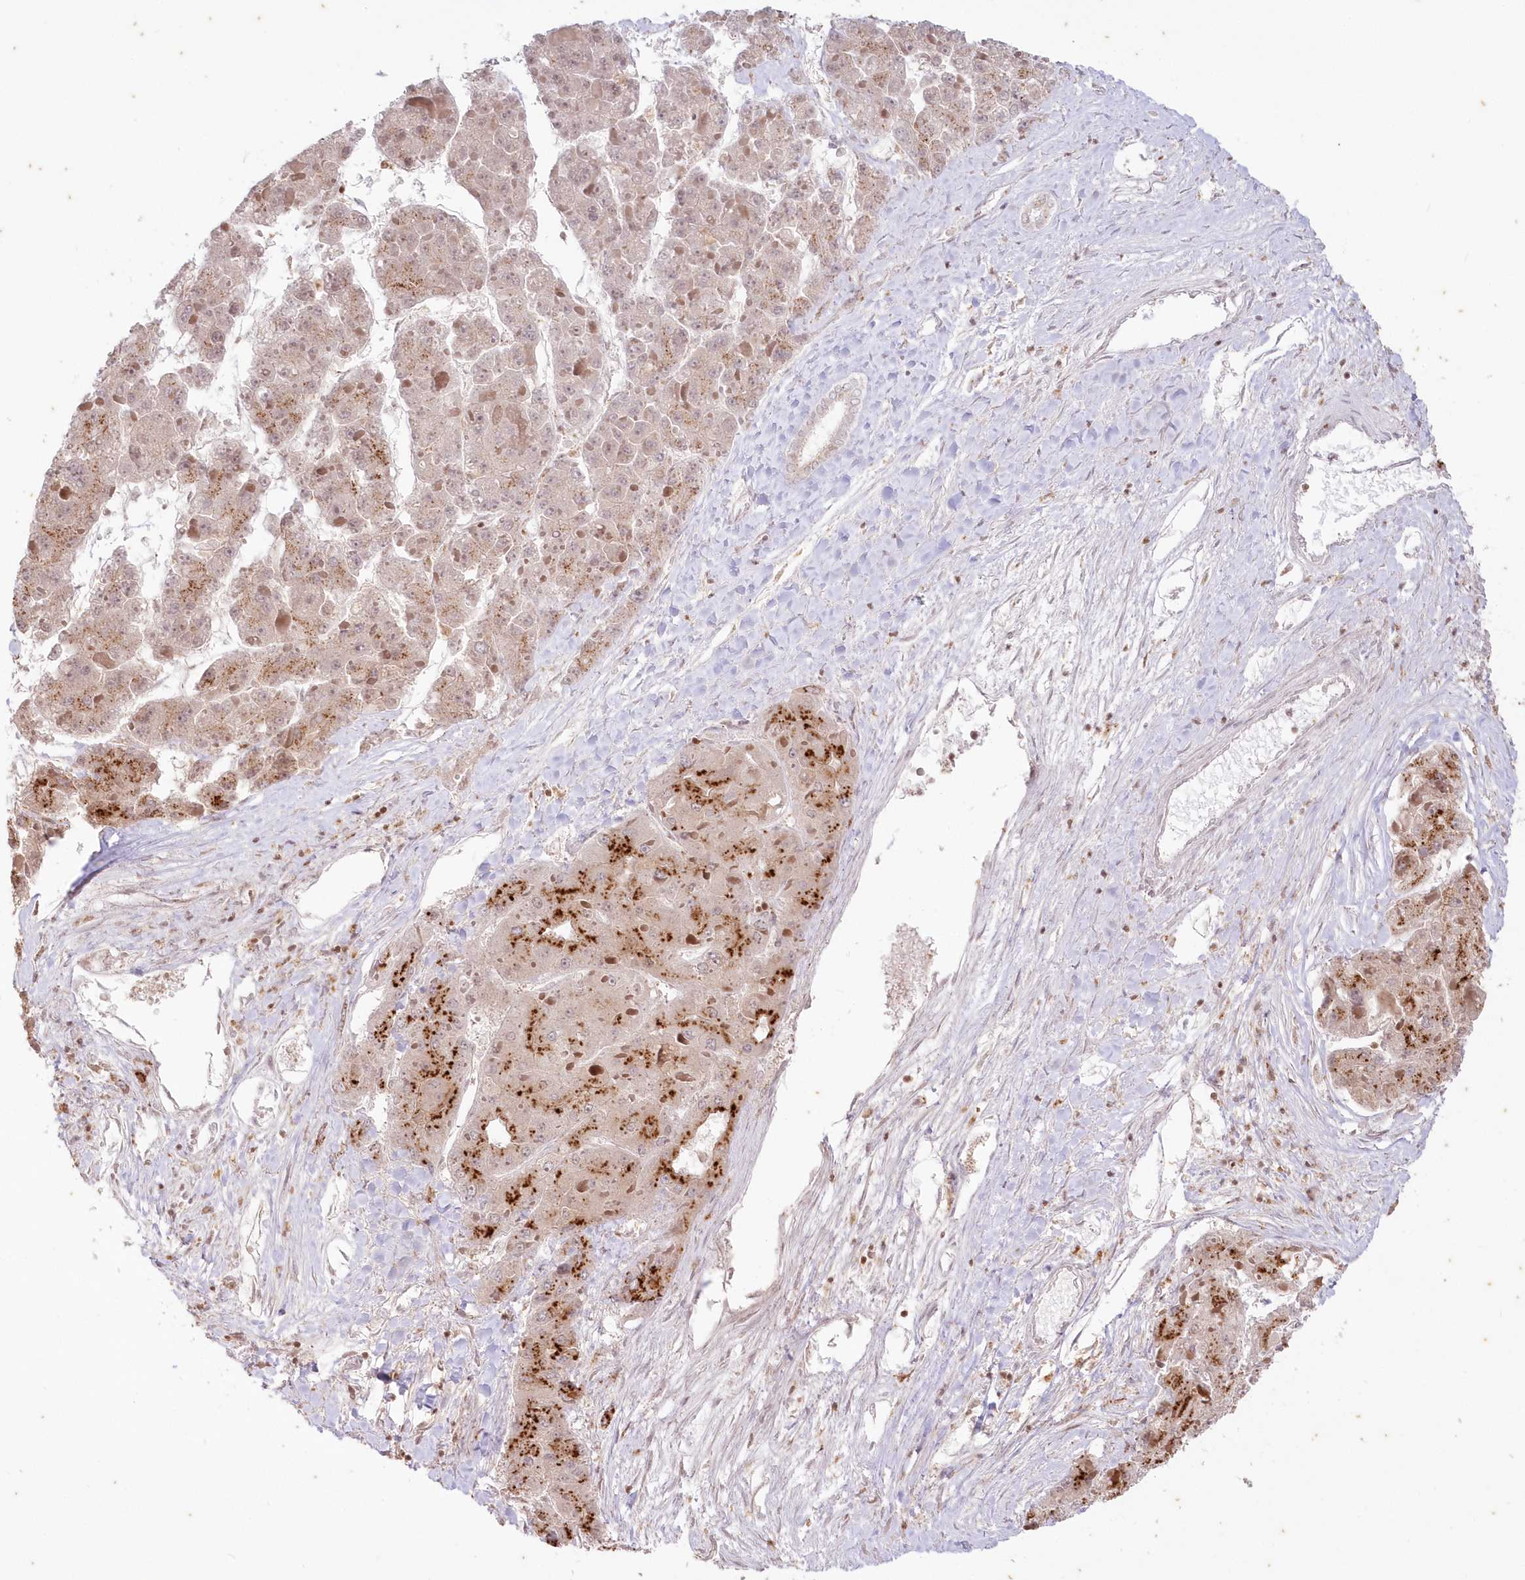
{"staining": {"intensity": "strong", "quantity": "25%-75%", "location": "cytoplasmic/membranous"}, "tissue": "liver cancer", "cell_type": "Tumor cells", "image_type": "cancer", "snomed": [{"axis": "morphology", "description": "Carcinoma, Hepatocellular, NOS"}, {"axis": "topography", "description": "Liver"}], "caption": "This image exhibits liver cancer (hepatocellular carcinoma) stained with IHC to label a protein in brown. The cytoplasmic/membranous of tumor cells show strong positivity for the protein. Nuclei are counter-stained blue.", "gene": "MTMR3", "patient": {"sex": "female", "age": 73}}